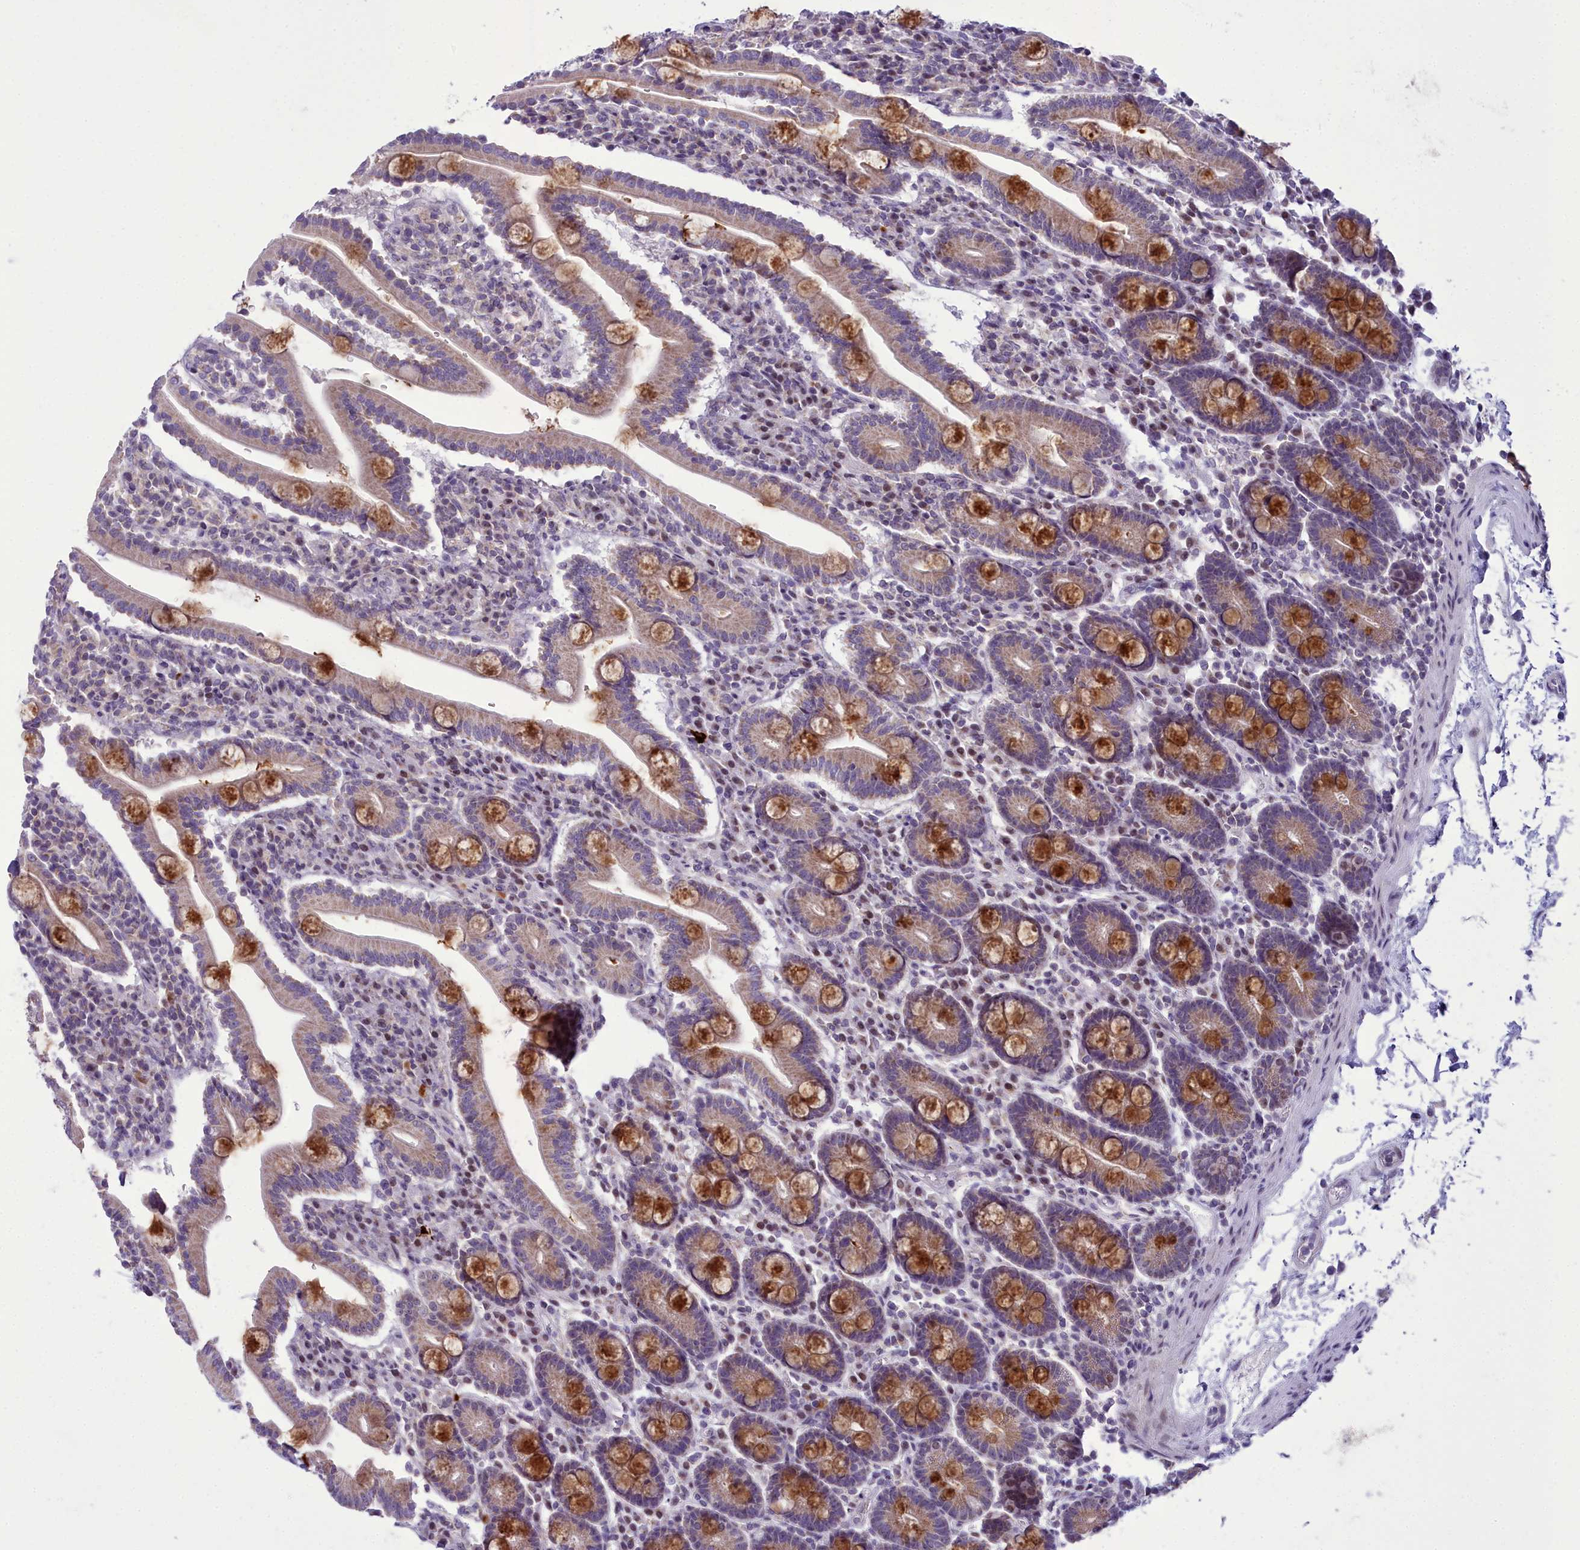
{"staining": {"intensity": "strong", "quantity": "<25%", "location": "cytoplasmic/membranous"}, "tissue": "duodenum", "cell_type": "Glandular cells", "image_type": "normal", "snomed": [{"axis": "morphology", "description": "Normal tissue, NOS"}, {"axis": "topography", "description": "Duodenum"}], "caption": "Strong cytoplasmic/membranous positivity for a protein is appreciated in about <25% of glandular cells of benign duodenum using immunohistochemistry (IHC).", "gene": "B9D2", "patient": {"sex": "male", "age": 35}}